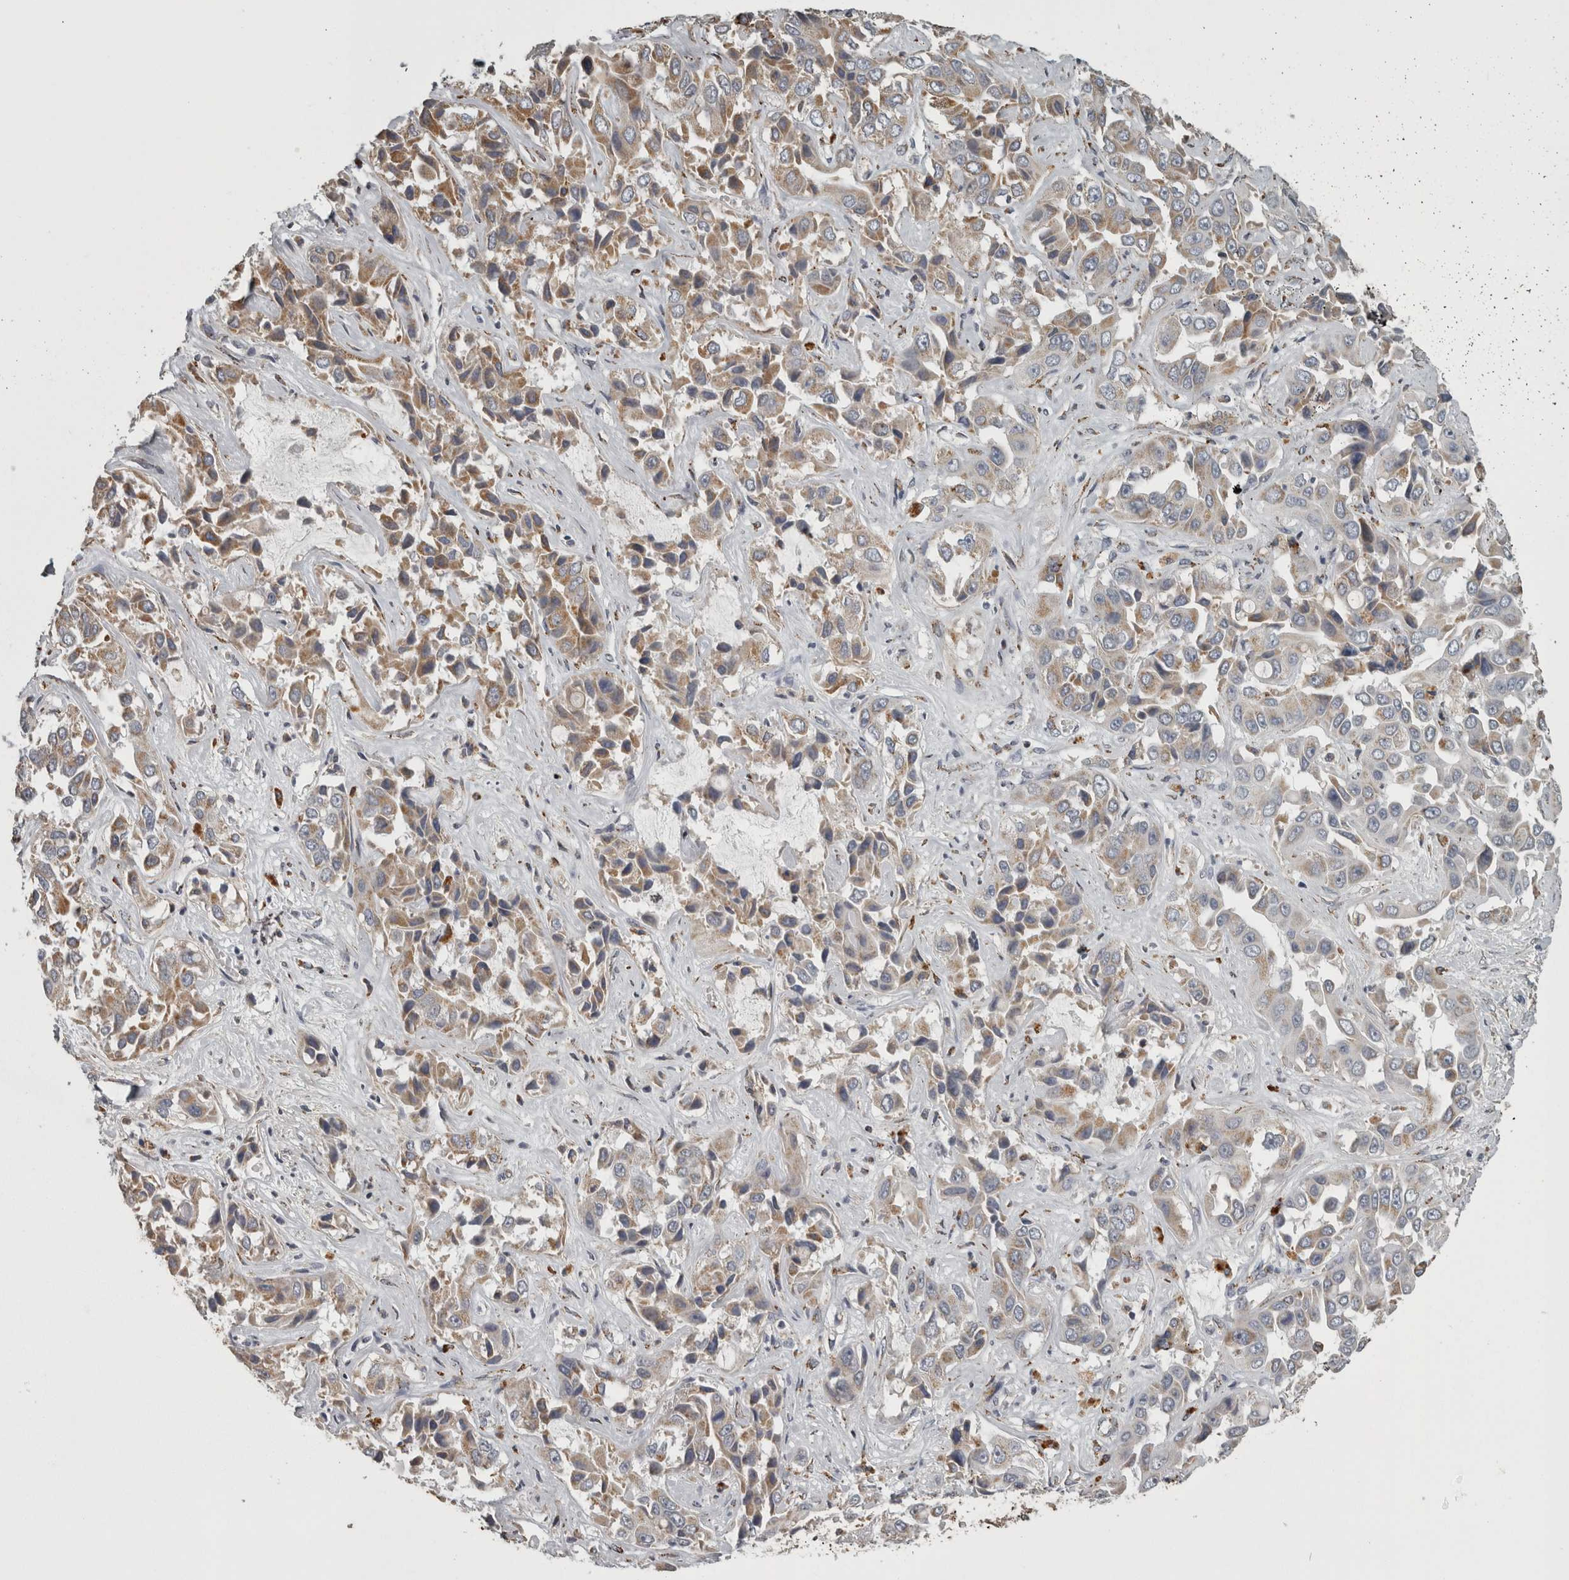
{"staining": {"intensity": "moderate", "quantity": "25%-75%", "location": "cytoplasmic/membranous"}, "tissue": "liver cancer", "cell_type": "Tumor cells", "image_type": "cancer", "snomed": [{"axis": "morphology", "description": "Cholangiocarcinoma"}, {"axis": "topography", "description": "Liver"}], "caption": "Immunohistochemical staining of human liver cholangiocarcinoma displays medium levels of moderate cytoplasmic/membranous protein expression in about 25%-75% of tumor cells. (IHC, brightfield microscopy, high magnification).", "gene": "FRK", "patient": {"sex": "female", "age": 52}}